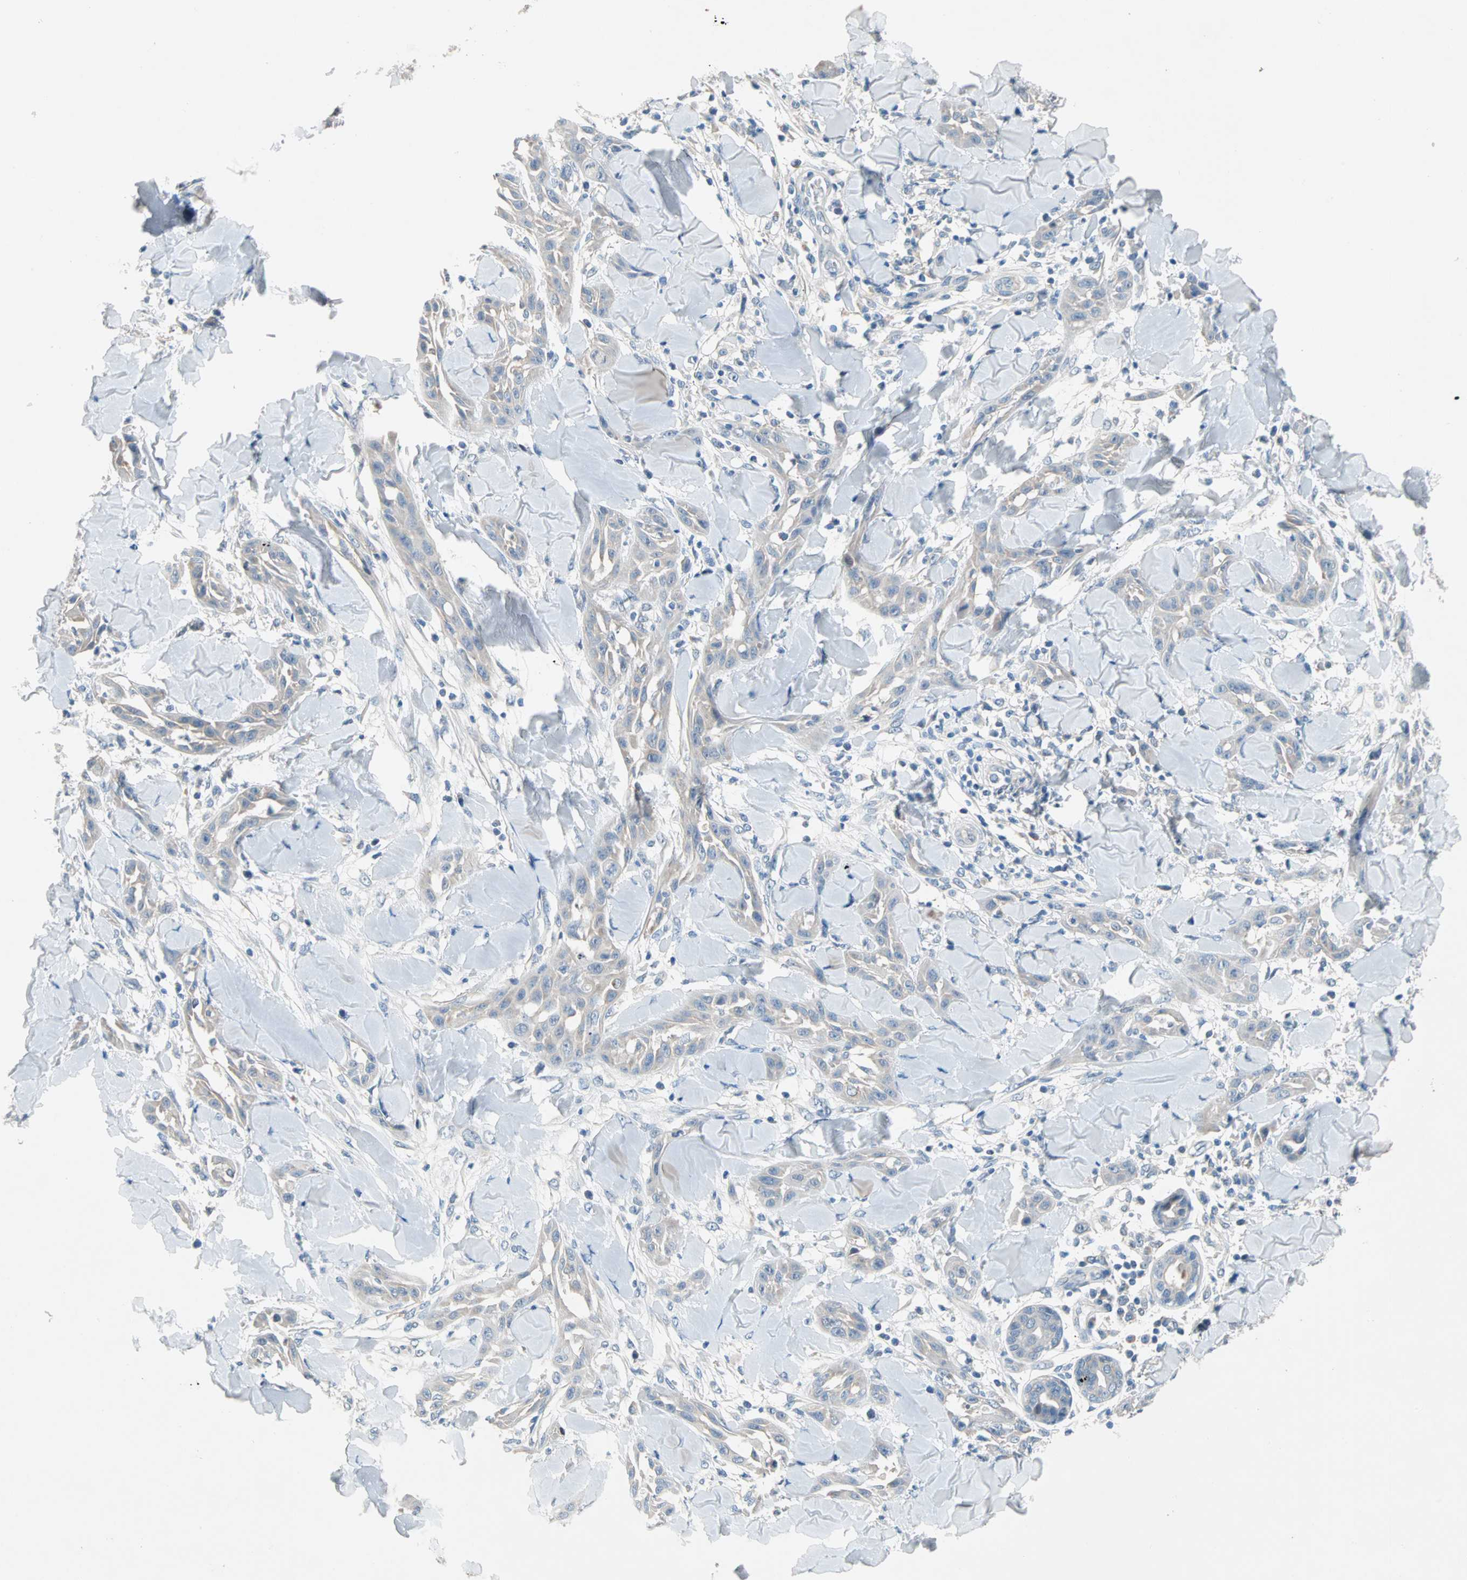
{"staining": {"intensity": "negative", "quantity": "none", "location": "none"}, "tissue": "skin cancer", "cell_type": "Tumor cells", "image_type": "cancer", "snomed": [{"axis": "morphology", "description": "Squamous cell carcinoma, NOS"}, {"axis": "topography", "description": "Skin"}], "caption": "Squamous cell carcinoma (skin) was stained to show a protein in brown. There is no significant staining in tumor cells.", "gene": "TMEM163", "patient": {"sex": "male", "age": 24}}